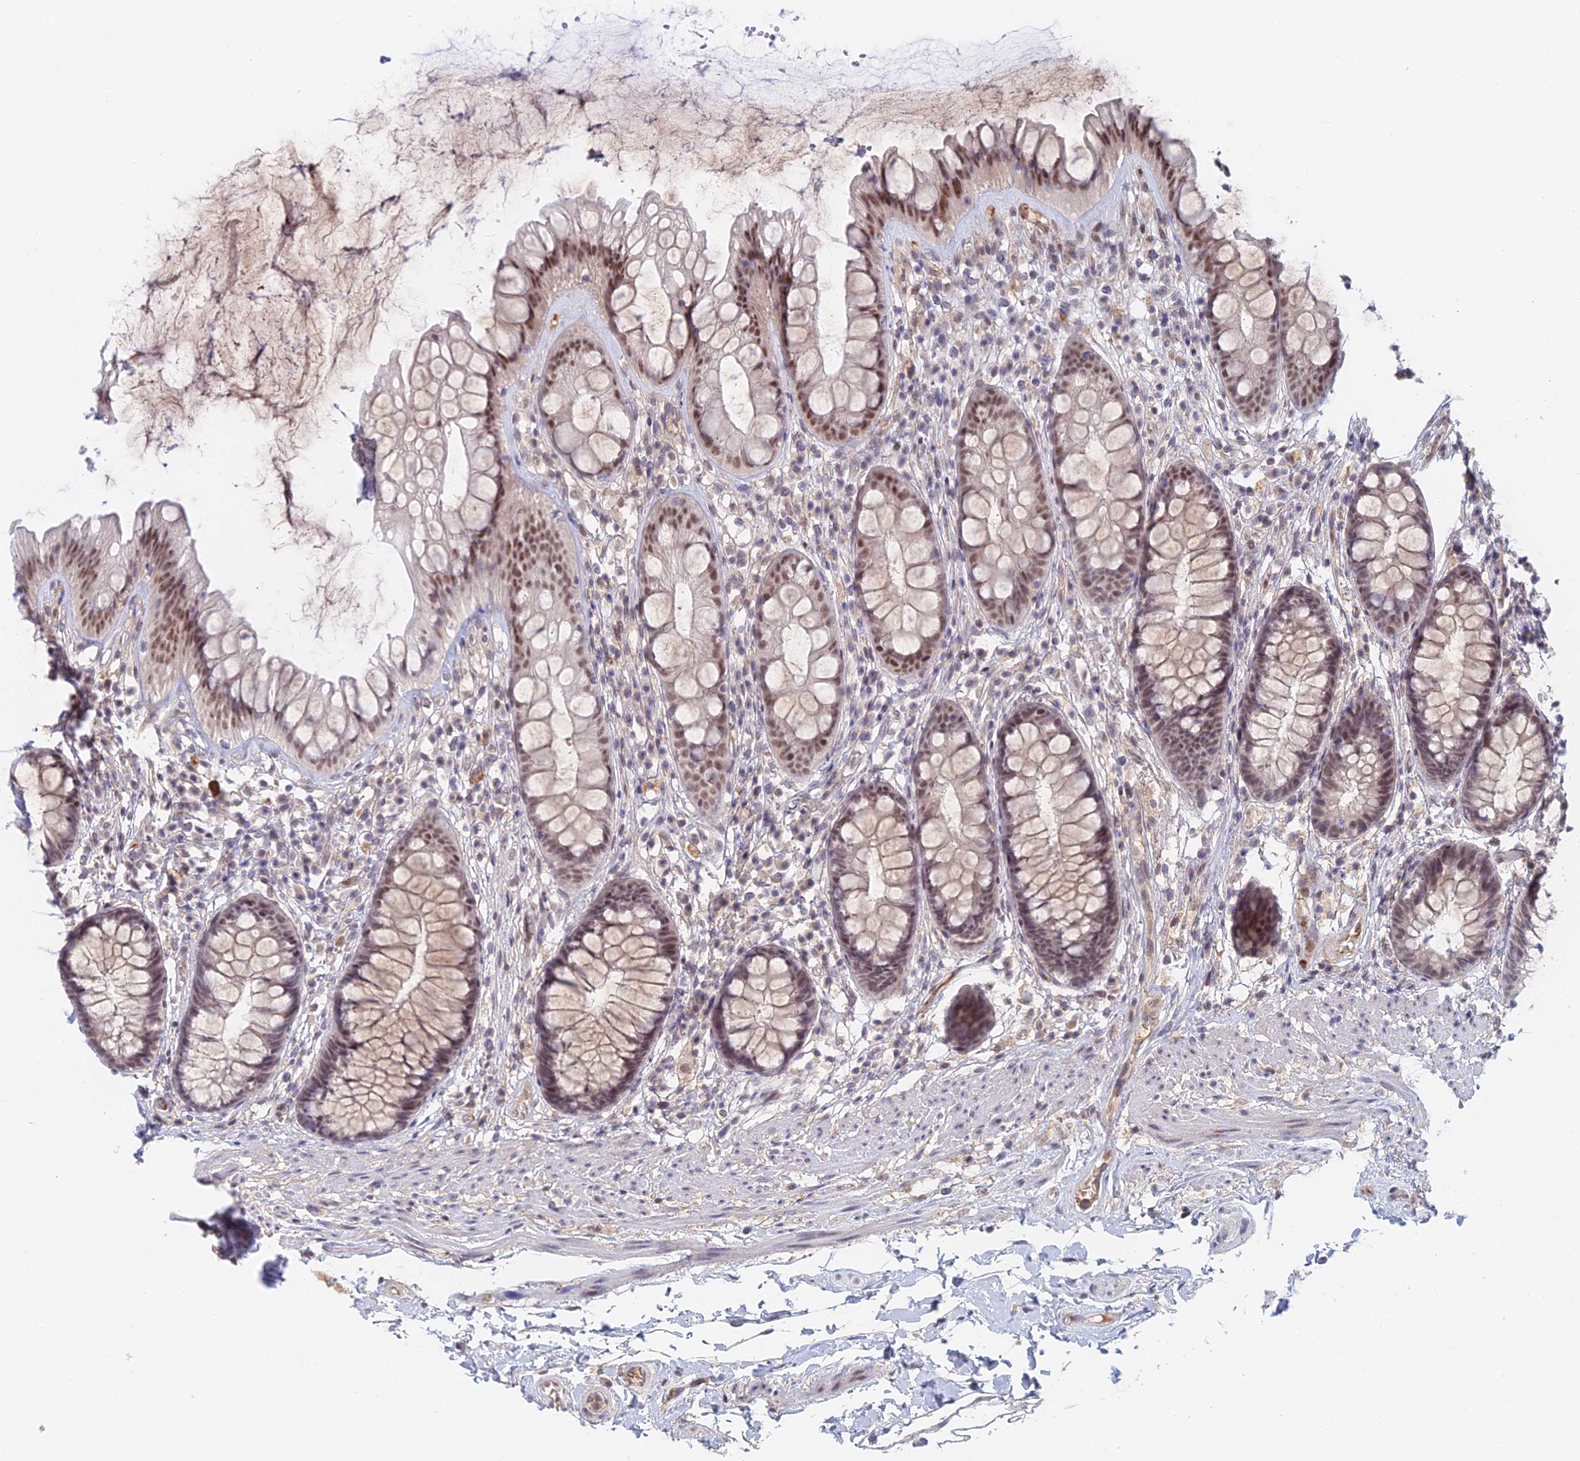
{"staining": {"intensity": "moderate", "quantity": ">75%", "location": "nuclear"}, "tissue": "rectum", "cell_type": "Glandular cells", "image_type": "normal", "snomed": [{"axis": "morphology", "description": "Normal tissue, NOS"}, {"axis": "topography", "description": "Rectum"}], "caption": "Protein staining of unremarkable rectum reveals moderate nuclear positivity in approximately >75% of glandular cells.", "gene": "ZUP1", "patient": {"sex": "male", "age": 74}}